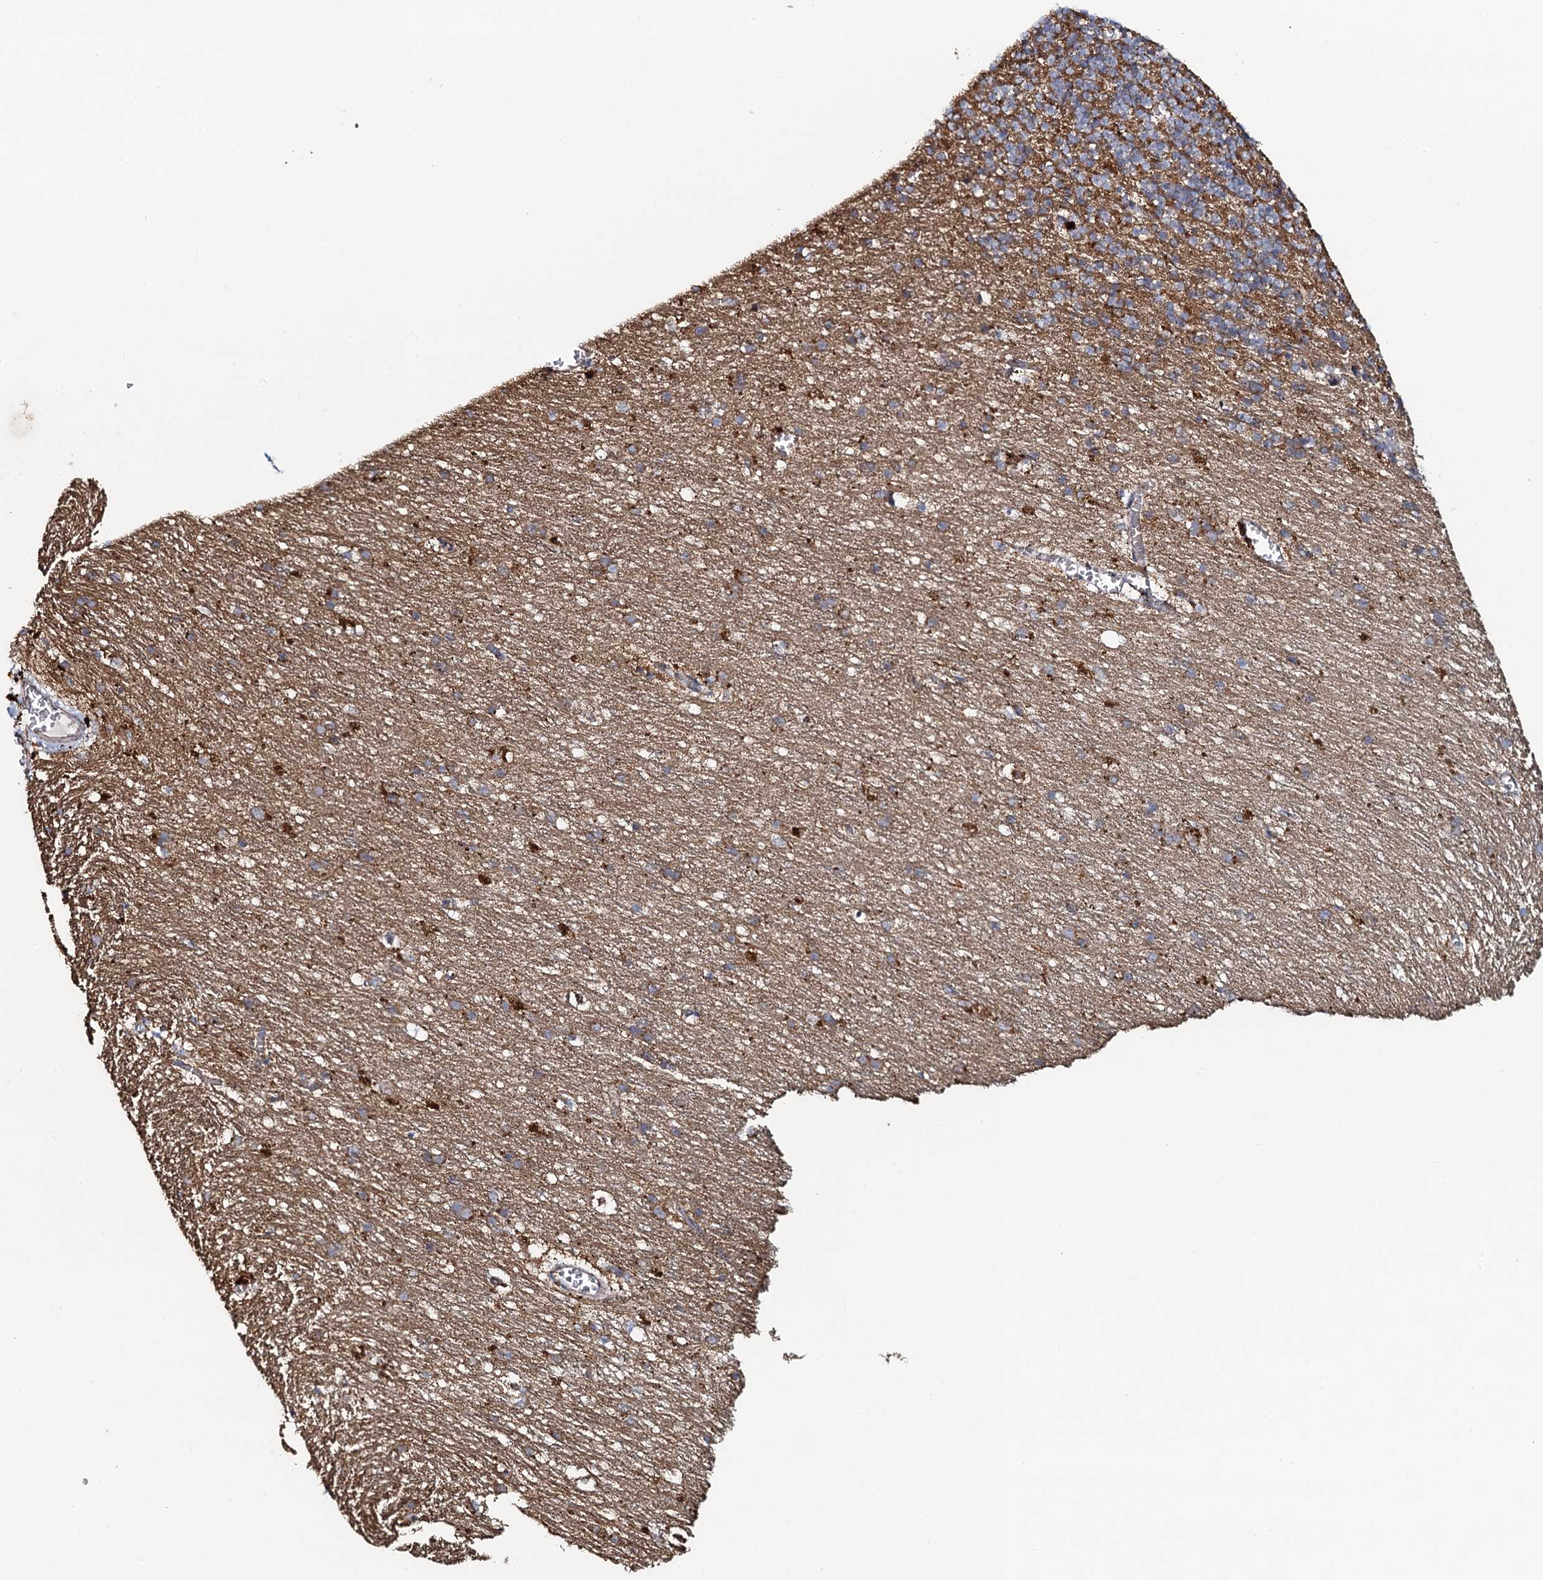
{"staining": {"intensity": "moderate", "quantity": "25%-75%", "location": "cytoplasmic/membranous"}, "tissue": "cerebellum", "cell_type": "Cells in granular layer", "image_type": "normal", "snomed": [{"axis": "morphology", "description": "Normal tissue, NOS"}, {"axis": "topography", "description": "Cerebellum"}], "caption": "The histopathology image shows staining of benign cerebellum, revealing moderate cytoplasmic/membranous protein positivity (brown color) within cells in granular layer. The staining was performed using DAB (3,3'-diaminobenzidine) to visualize the protein expression in brown, while the nuclei were stained in blue with hematoxylin (Magnification: 20x).", "gene": "EVC2", "patient": {"sex": "male", "age": 54}}